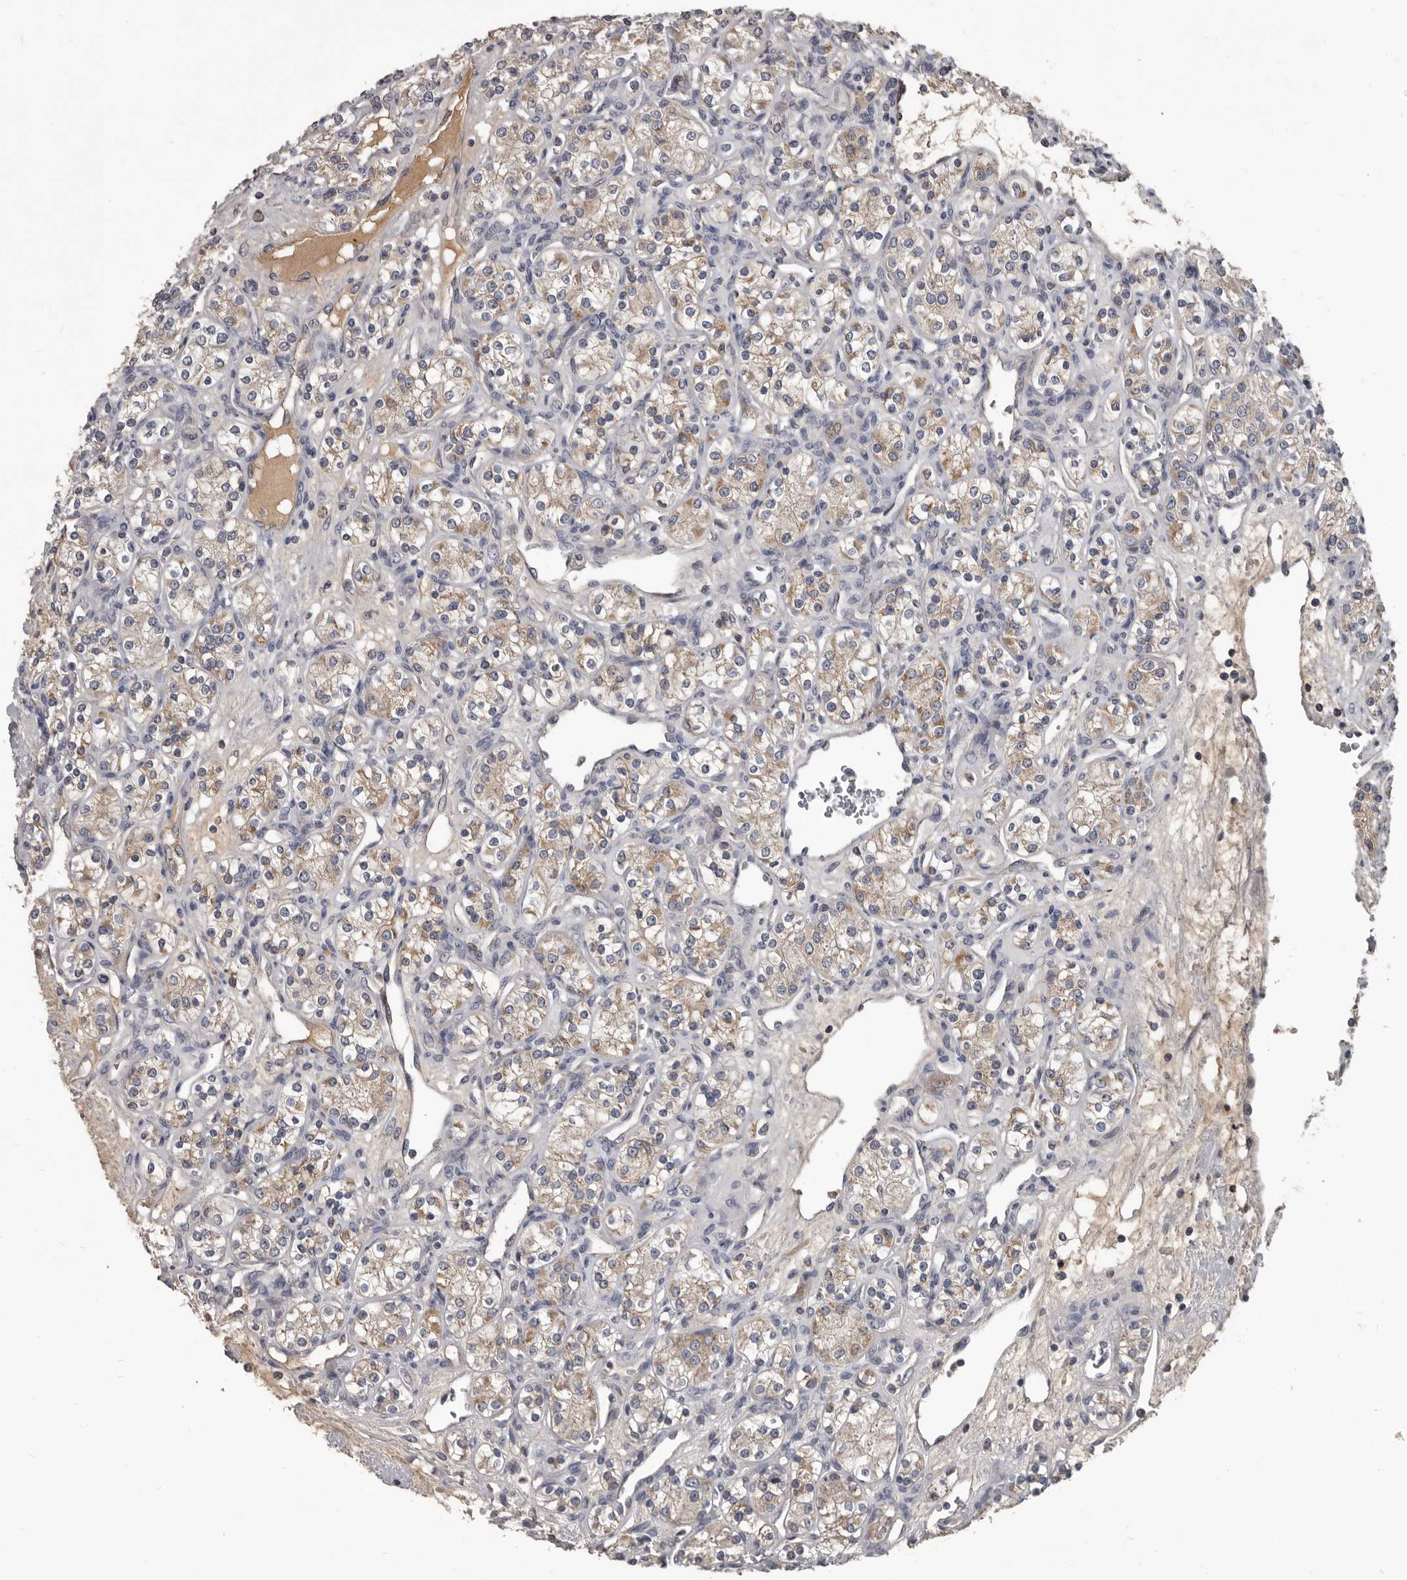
{"staining": {"intensity": "weak", "quantity": "25%-75%", "location": "cytoplasmic/membranous"}, "tissue": "renal cancer", "cell_type": "Tumor cells", "image_type": "cancer", "snomed": [{"axis": "morphology", "description": "Adenocarcinoma, NOS"}, {"axis": "topography", "description": "Kidney"}], "caption": "A photomicrograph of human renal cancer stained for a protein exhibits weak cytoplasmic/membranous brown staining in tumor cells. (Stains: DAB (3,3'-diaminobenzidine) in brown, nuclei in blue, Microscopy: brightfield microscopy at high magnification).", "gene": "ALDH5A1", "patient": {"sex": "male", "age": 77}}